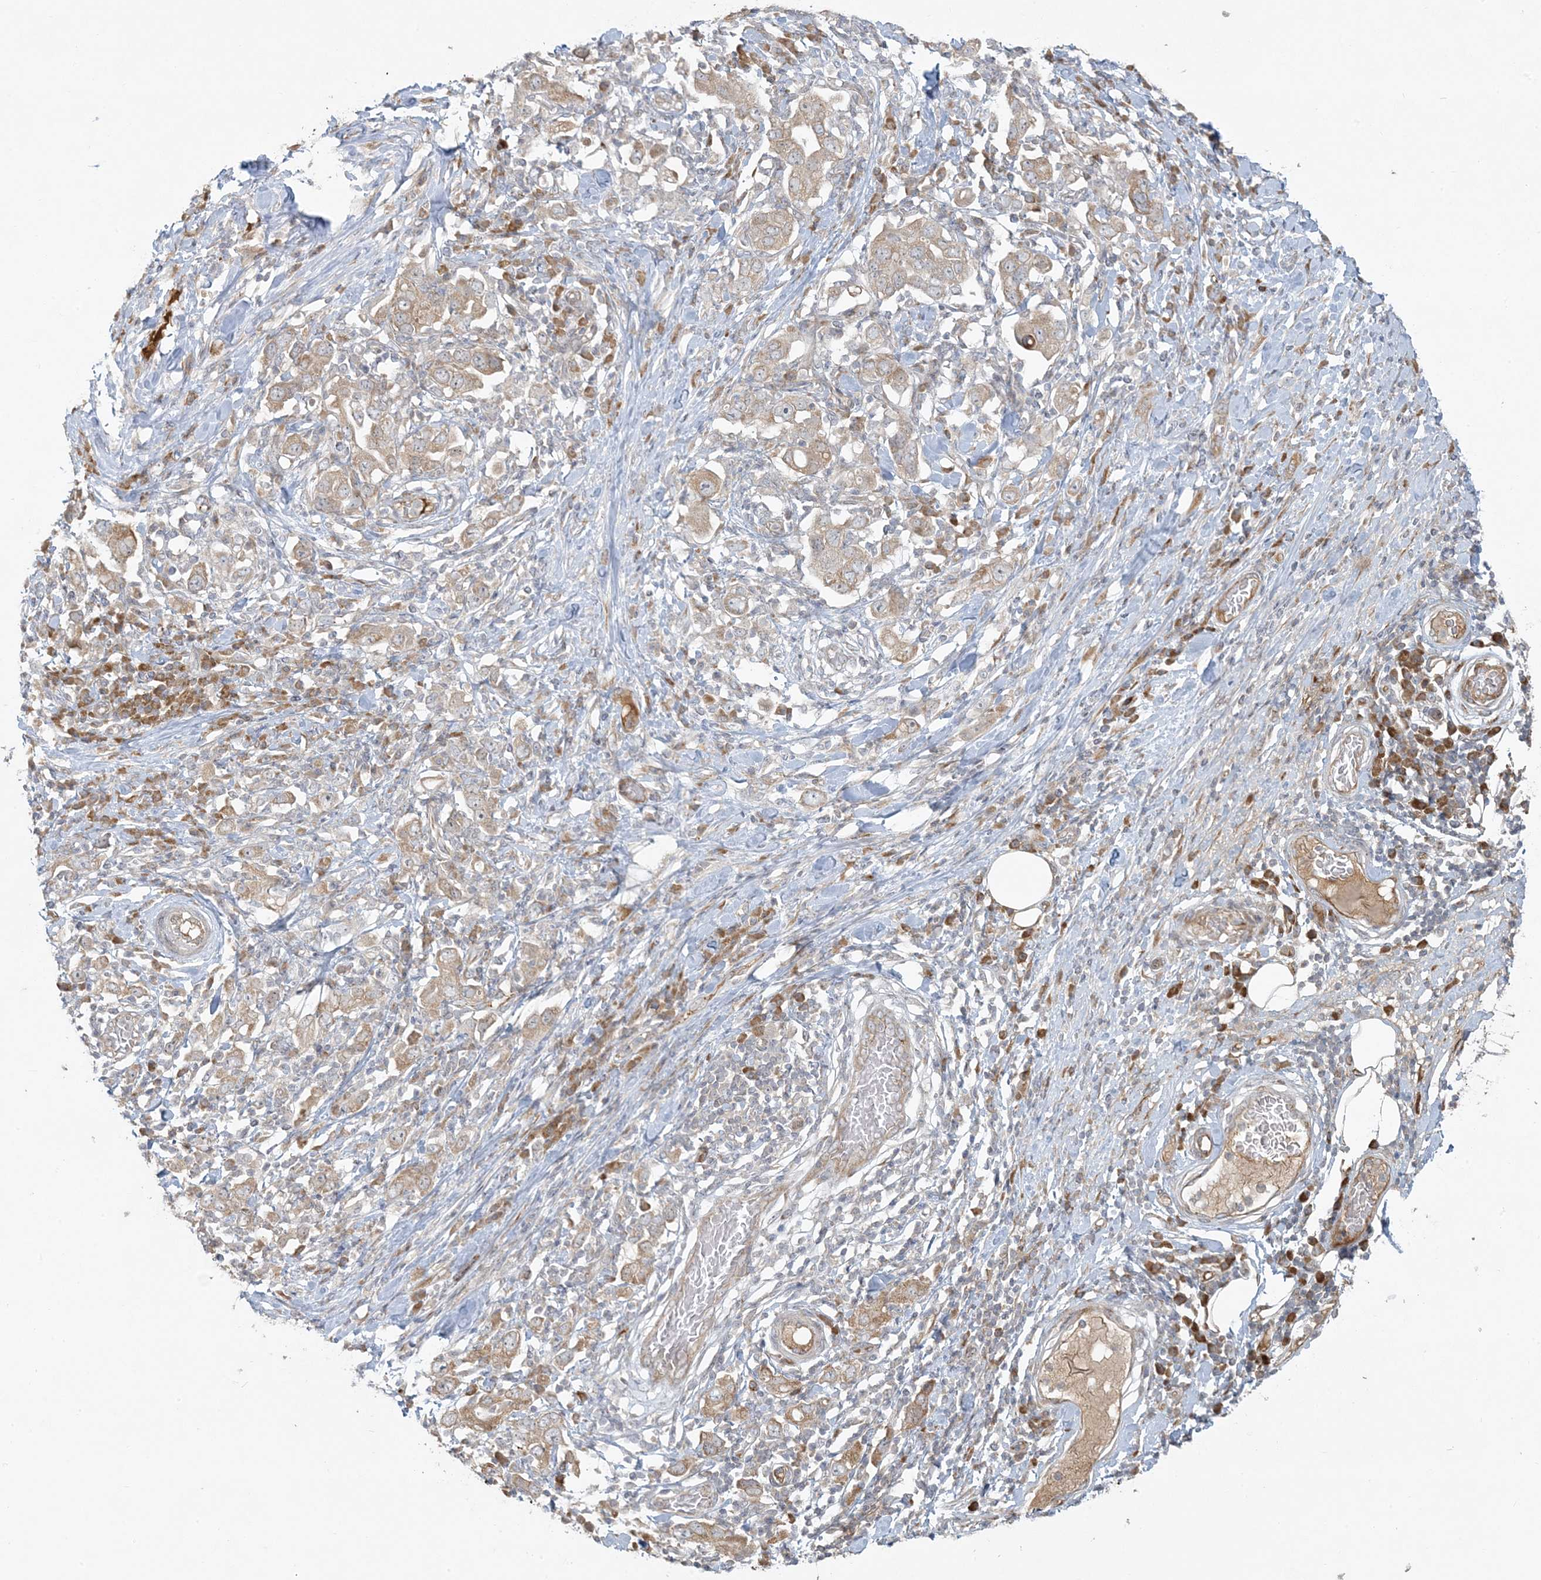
{"staining": {"intensity": "weak", "quantity": ">75%", "location": "cytoplasmic/membranous"}, "tissue": "stomach cancer", "cell_type": "Tumor cells", "image_type": "cancer", "snomed": [{"axis": "morphology", "description": "Adenocarcinoma, NOS"}, {"axis": "topography", "description": "Stomach, upper"}], "caption": "A photomicrograph showing weak cytoplasmic/membranous staining in approximately >75% of tumor cells in stomach adenocarcinoma, as visualized by brown immunohistochemical staining.", "gene": "ZNF263", "patient": {"sex": "male", "age": 62}}